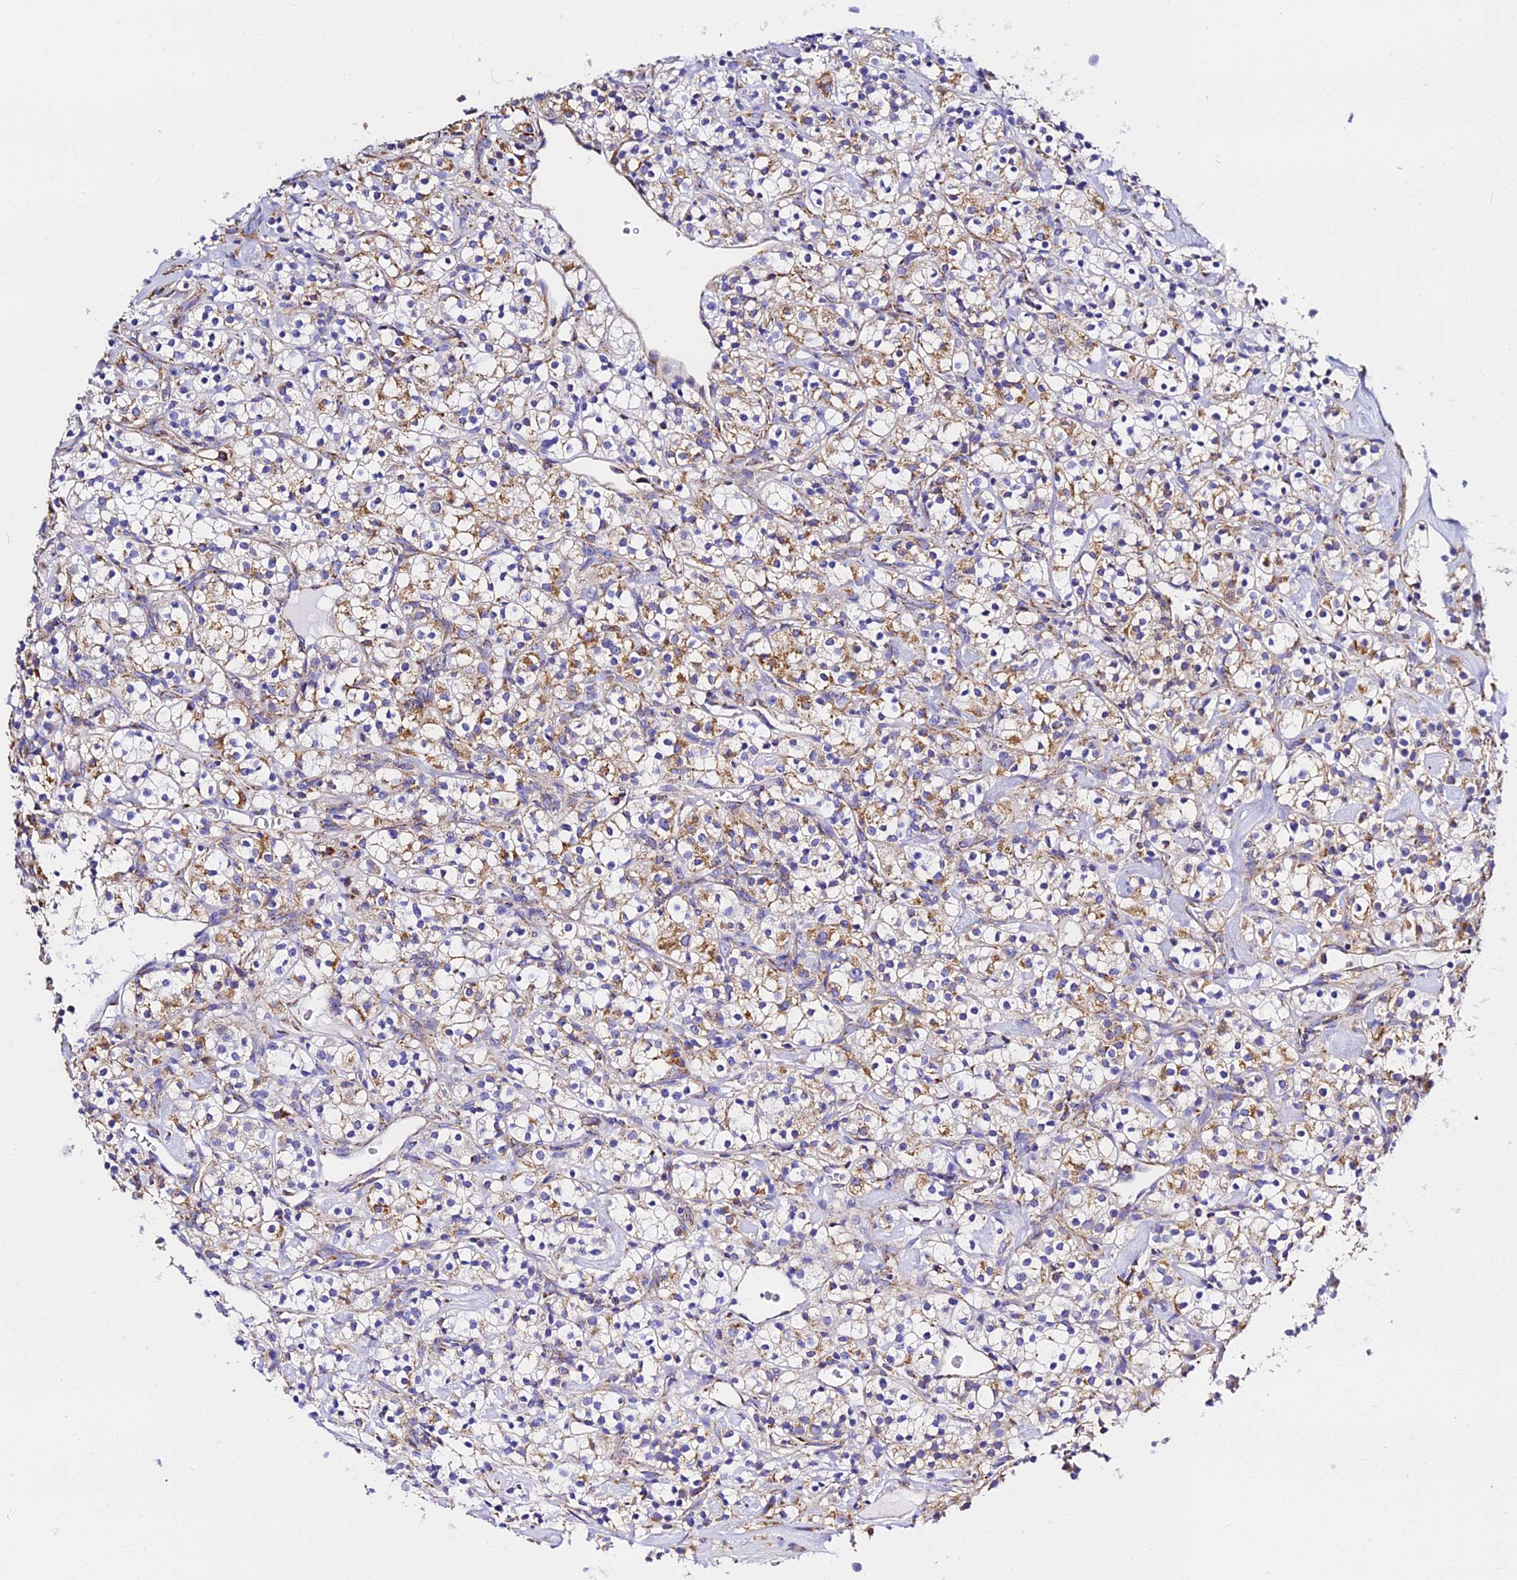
{"staining": {"intensity": "moderate", "quantity": "25%-75%", "location": "cytoplasmic/membranous"}, "tissue": "renal cancer", "cell_type": "Tumor cells", "image_type": "cancer", "snomed": [{"axis": "morphology", "description": "Adenocarcinoma, NOS"}, {"axis": "topography", "description": "Kidney"}], "caption": "Immunohistochemical staining of human adenocarcinoma (renal) demonstrates medium levels of moderate cytoplasmic/membranous protein positivity in about 25%-75% of tumor cells.", "gene": "ZNF573", "patient": {"sex": "male", "age": 77}}